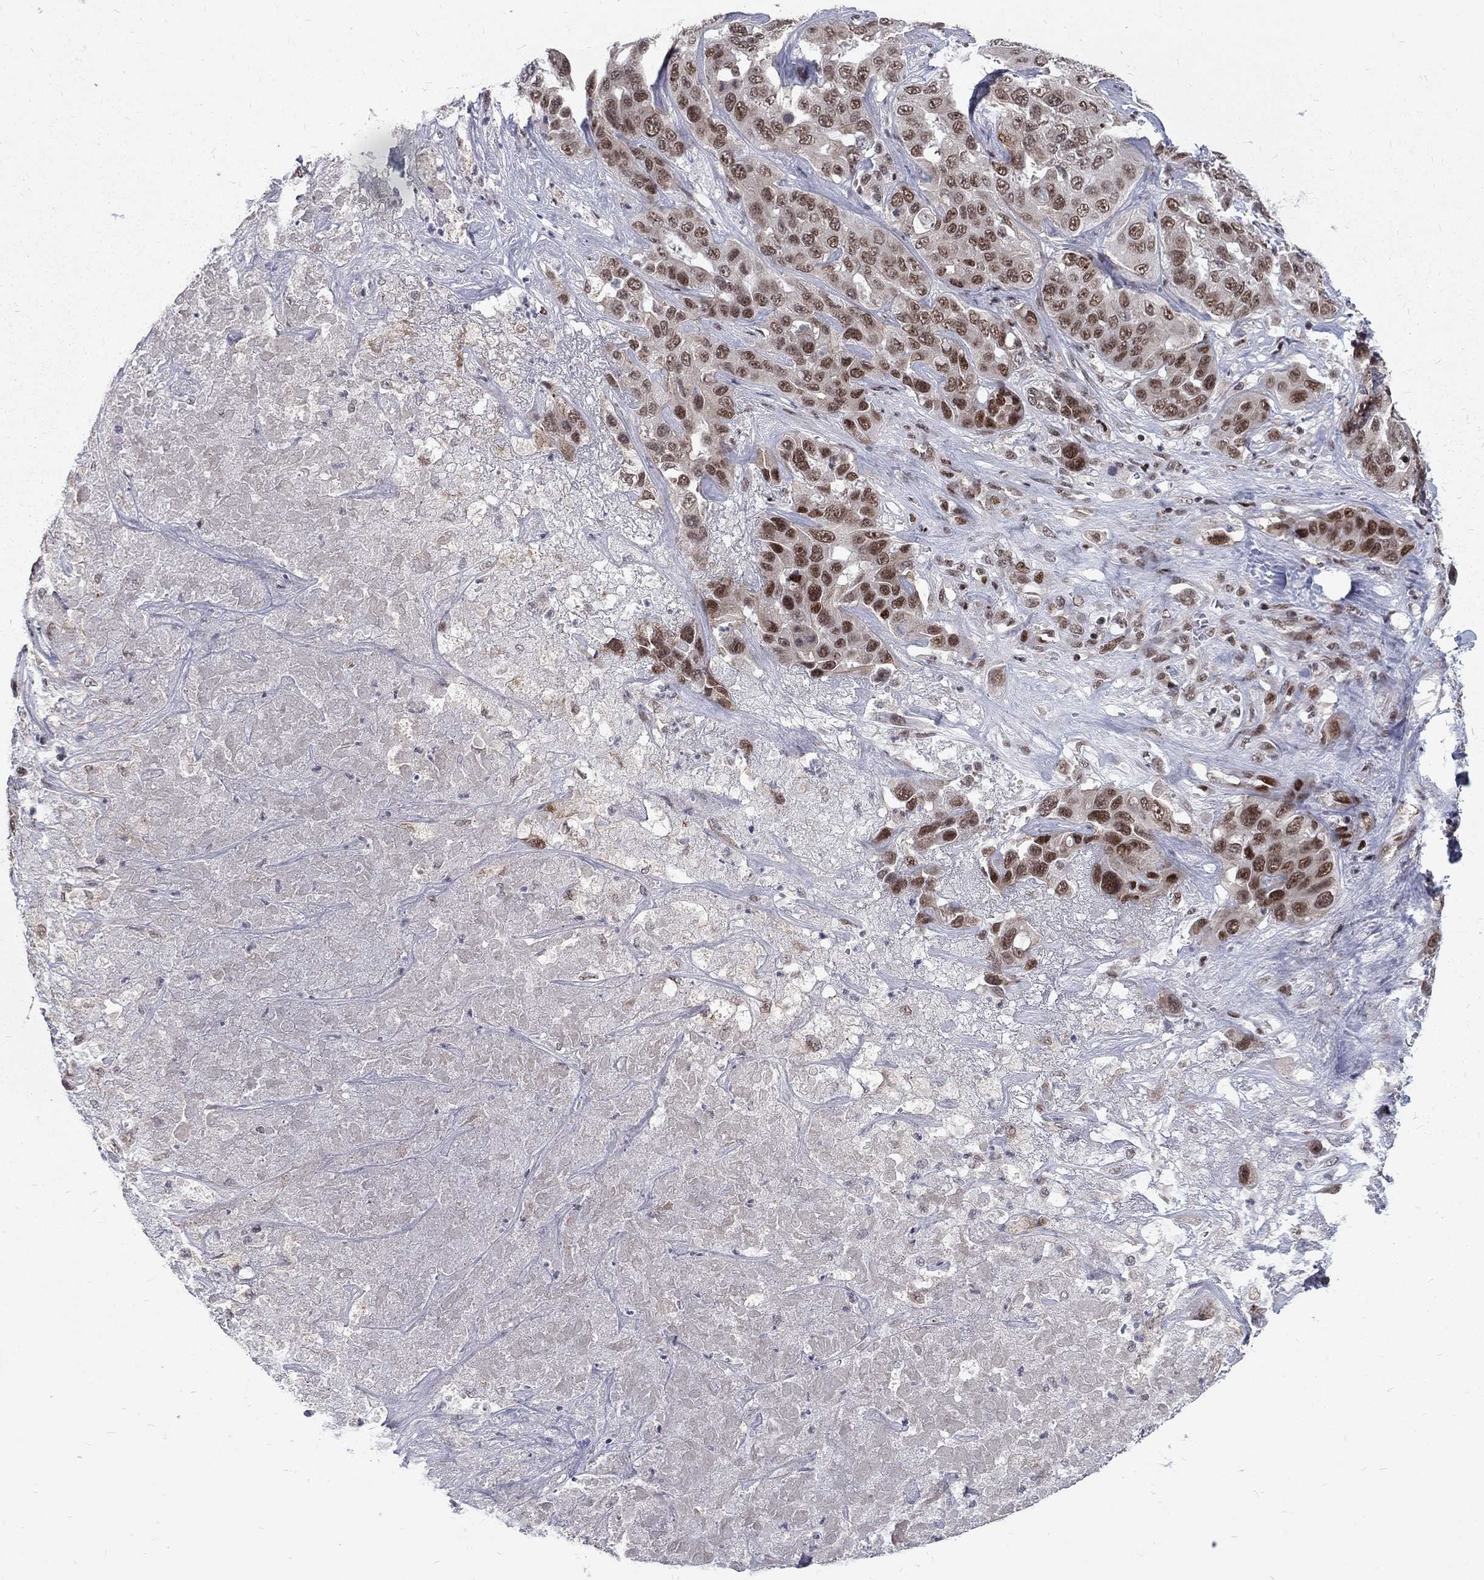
{"staining": {"intensity": "strong", "quantity": "25%-75%", "location": "nuclear"}, "tissue": "liver cancer", "cell_type": "Tumor cells", "image_type": "cancer", "snomed": [{"axis": "morphology", "description": "Cholangiocarcinoma"}, {"axis": "topography", "description": "Liver"}], "caption": "High-power microscopy captured an immunohistochemistry (IHC) micrograph of cholangiocarcinoma (liver), revealing strong nuclear positivity in about 25%-75% of tumor cells.", "gene": "TCEAL1", "patient": {"sex": "female", "age": 52}}